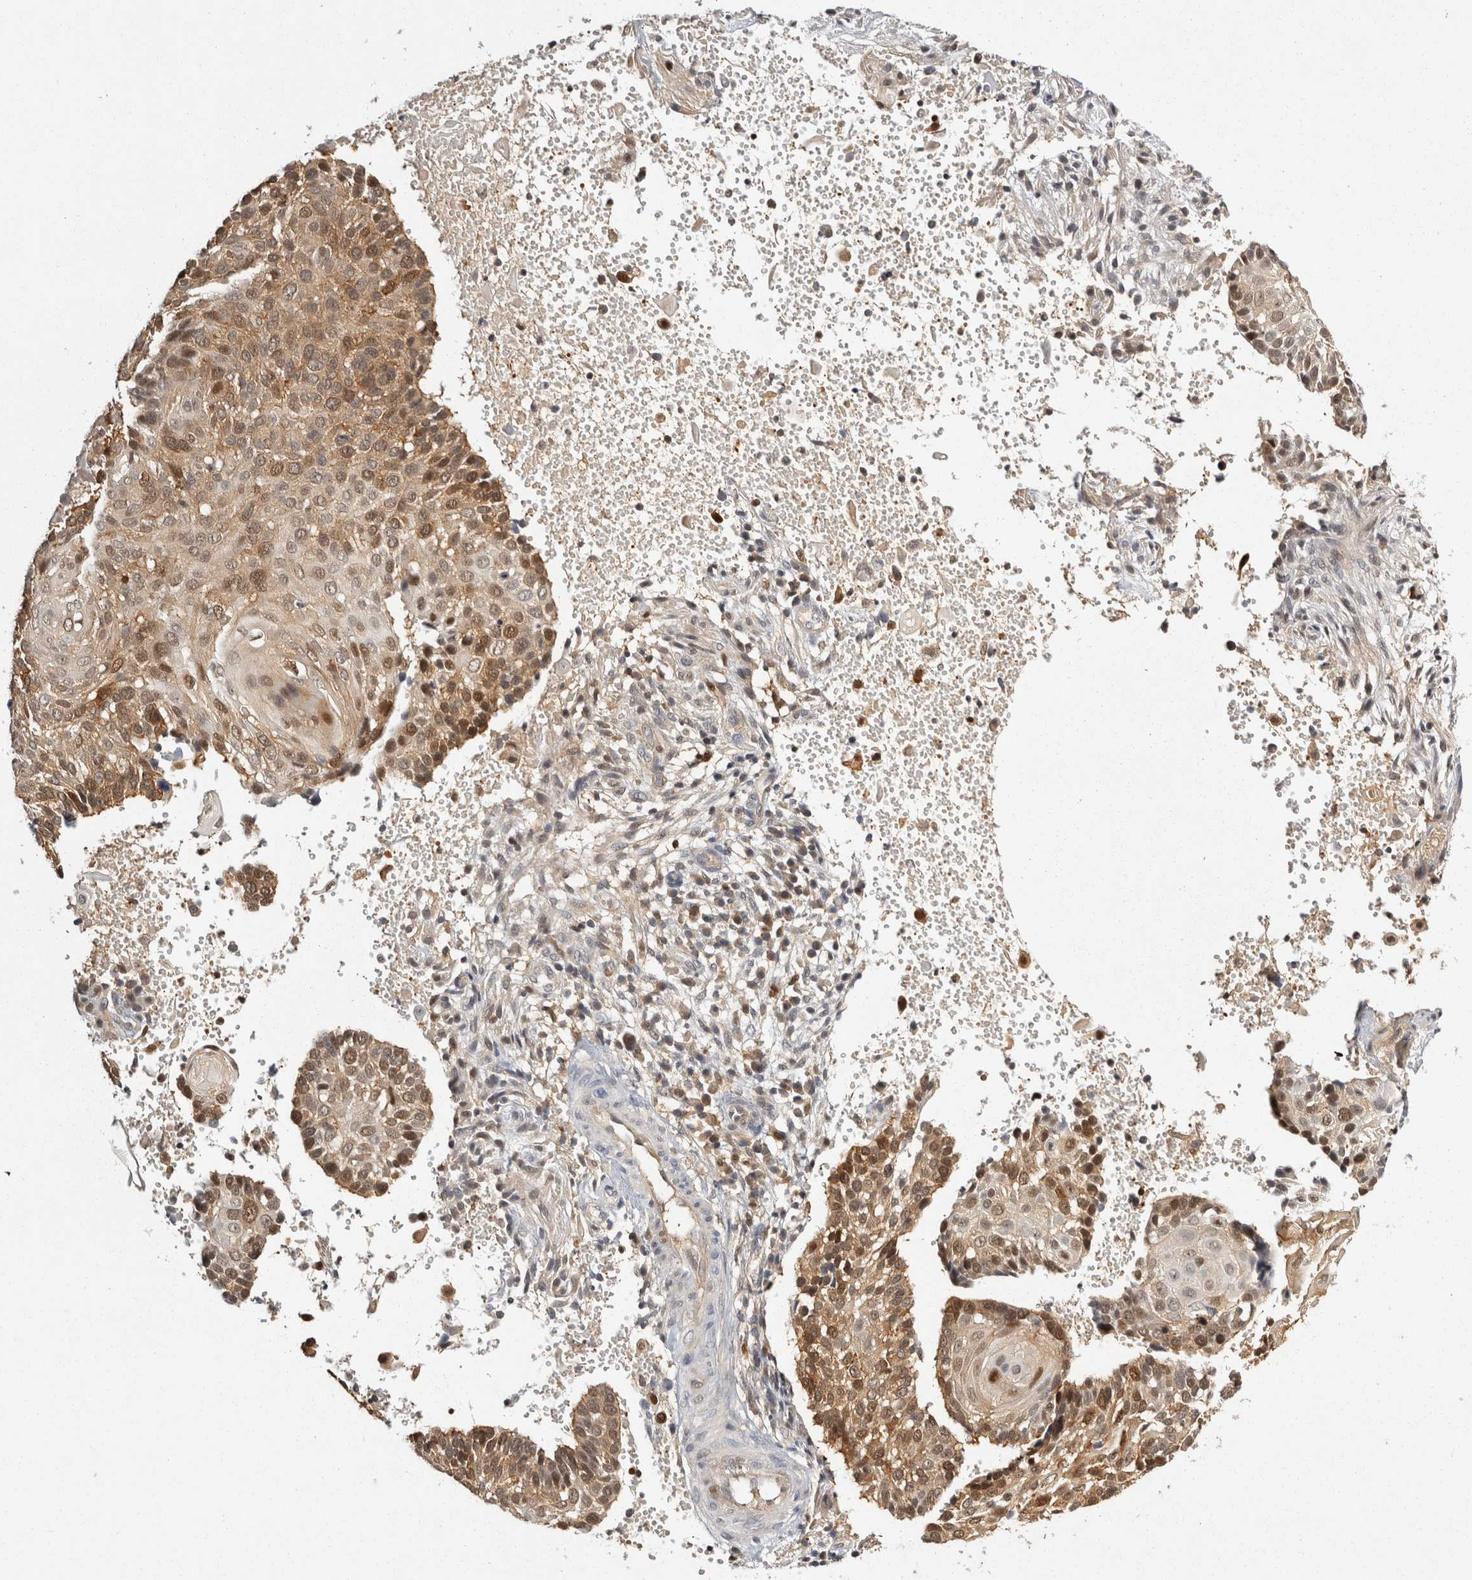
{"staining": {"intensity": "moderate", "quantity": ">75%", "location": "cytoplasmic/membranous,nuclear"}, "tissue": "cervical cancer", "cell_type": "Tumor cells", "image_type": "cancer", "snomed": [{"axis": "morphology", "description": "Squamous cell carcinoma, NOS"}, {"axis": "topography", "description": "Cervix"}], "caption": "This photomicrograph exhibits immunohistochemistry staining of cervical cancer (squamous cell carcinoma), with medium moderate cytoplasmic/membranous and nuclear positivity in about >75% of tumor cells.", "gene": "ACAT2", "patient": {"sex": "female", "age": 74}}